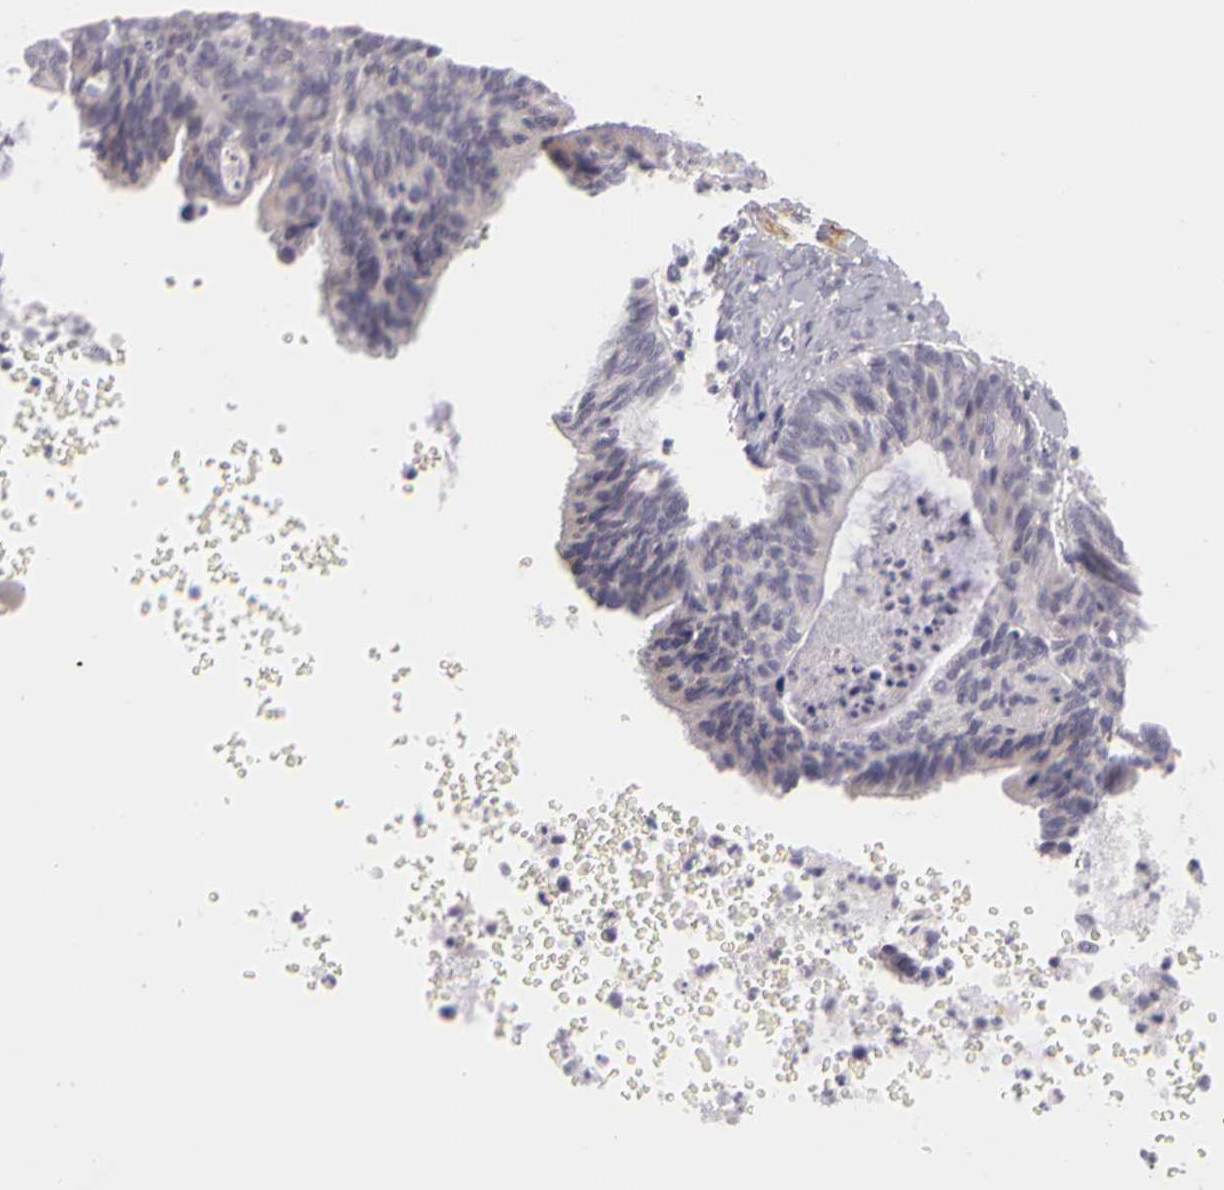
{"staining": {"intensity": "negative", "quantity": "none", "location": "none"}, "tissue": "ovarian cancer", "cell_type": "Tumor cells", "image_type": "cancer", "snomed": [{"axis": "morphology", "description": "Carcinoma, endometroid"}, {"axis": "topography", "description": "Ovary"}], "caption": "Tumor cells show no significant positivity in endometroid carcinoma (ovarian). The staining was performed using DAB (3,3'-diaminobenzidine) to visualize the protein expression in brown, while the nuclei were stained in blue with hematoxylin (Magnification: 20x).", "gene": "CNTN2", "patient": {"sex": "female", "age": 52}}